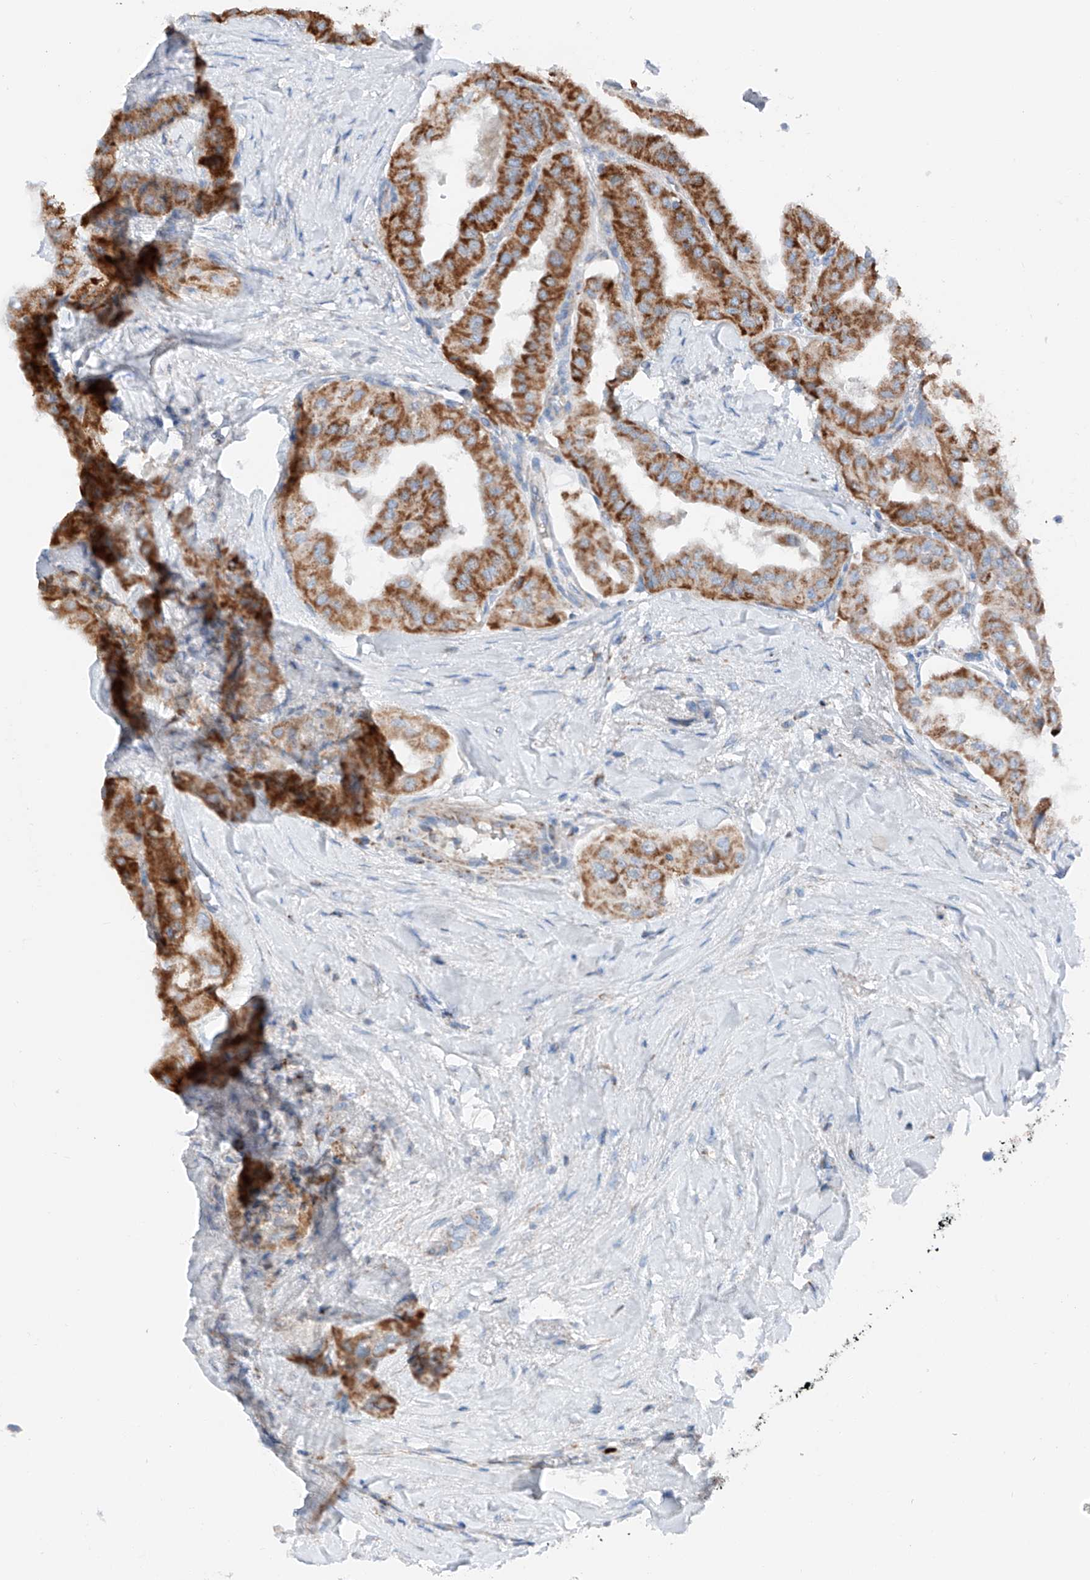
{"staining": {"intensity": "strong", "quantity": "25%-75%", "location": "cytoplasmic/membranous"}, "tissue": "thyroid cancer", "cell_type": "Tumor cells", "image_type": "cancer", "snomed": [{"axis": "morphology", "description": "Papillary adenocarcinoma, NOS"}, {"axis": "topography", "description": "Thyroid gland"}], "caption": "Strong cytoplasmic/membranous protein positivity is present in about 25%-75% of tumor cells in thyroid cancer (papillary adenocarcinoma).", "gene": "MRAP", "patient": {"sex": "female", "age": 59}}